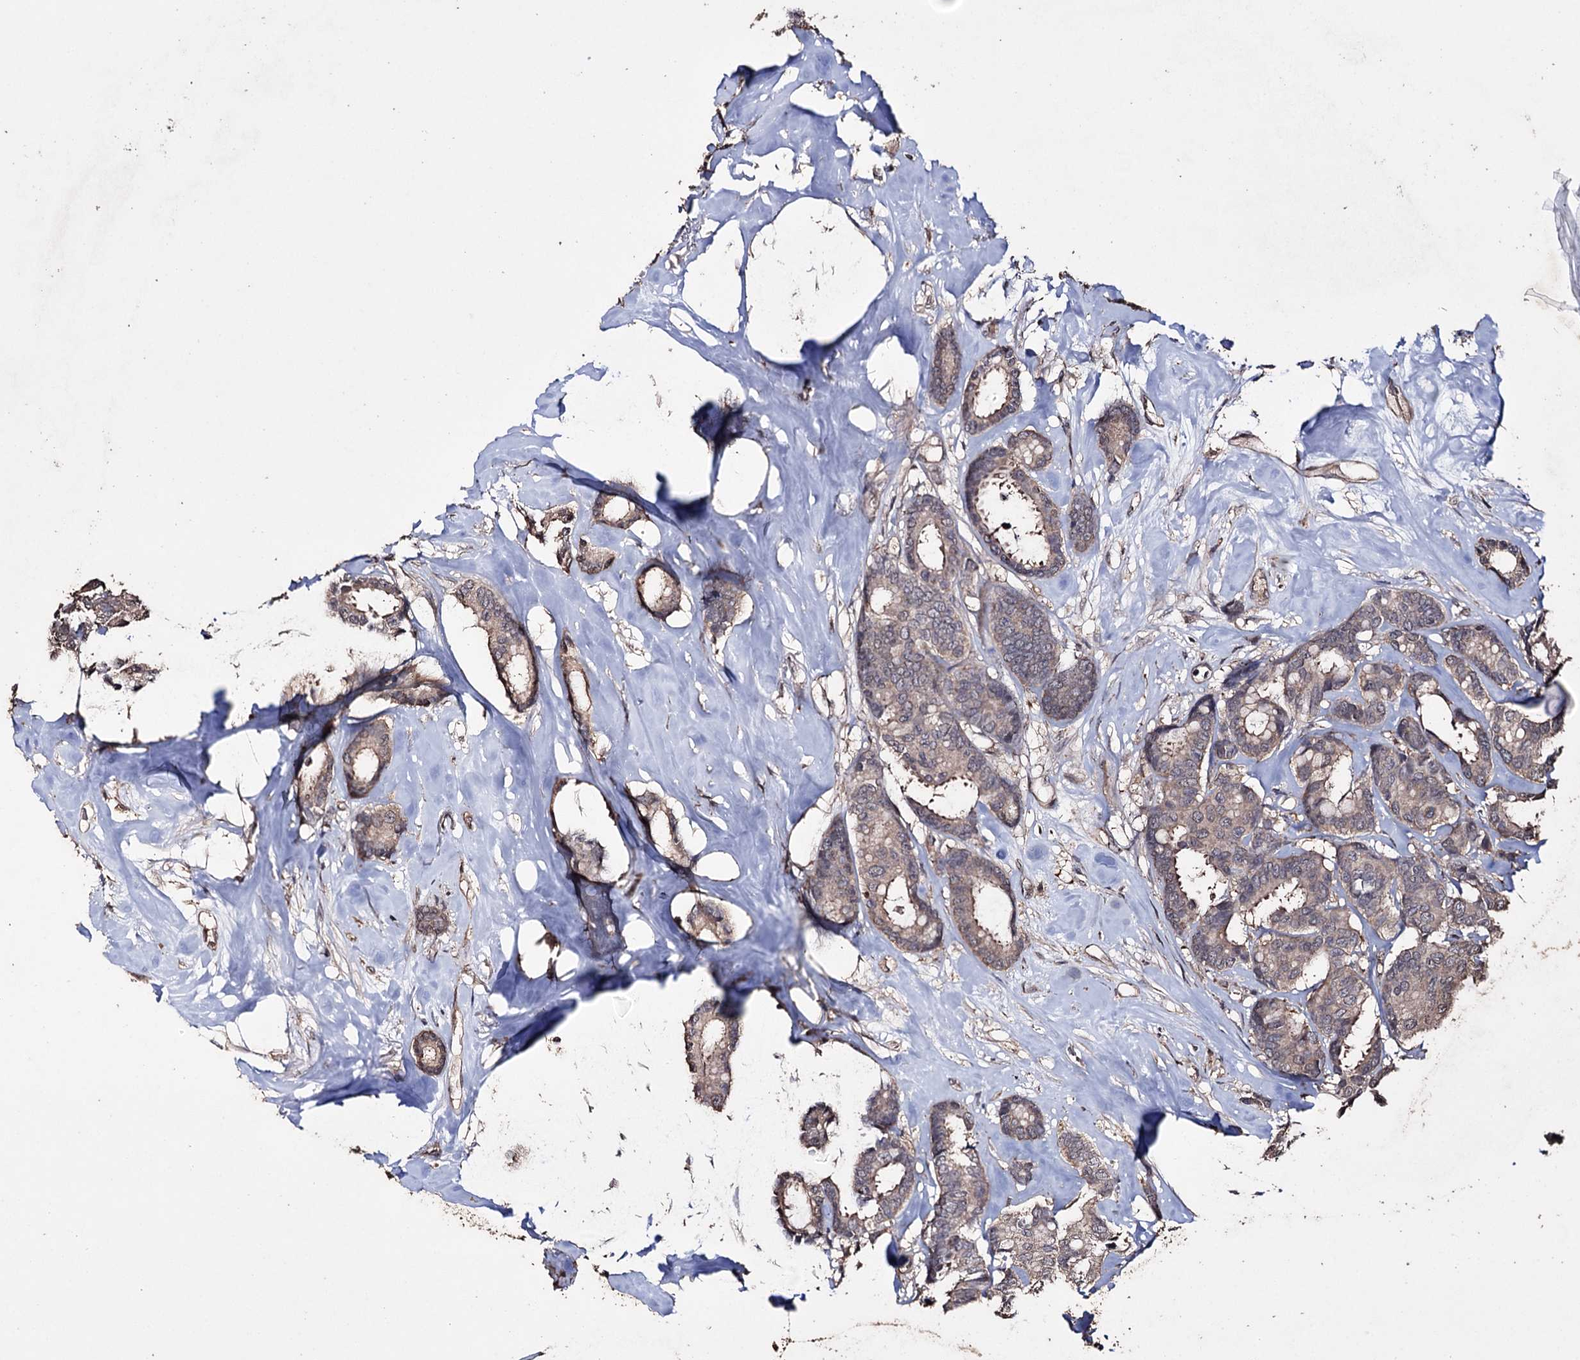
{"staining": {"intensity": "weak", "quantity": ">75%", "location": "cytoplasmic/membranous"}, "tissue": "breast cancer", "cell_type": "Tumor cells", "image_type": "cancer", "snomed": [{"axis": "morphology", "description": "Duct carcinoma"}, {"axis": "topography", "description": "Breast"}], "caption": "Immunohistochemical staining of human invasive ductal carcinoma (breast) shows weak cytoplasmic/membranous protein staining in about >75% of tumor cells. (Stains: DAB (3,3'-diaminobenzidine) in brown, nuclei in blue, Microscopy: brightfield microscopy at high magnification).", "gene": "ZNF662", "patient": {"sex": "female", "age": 87}}